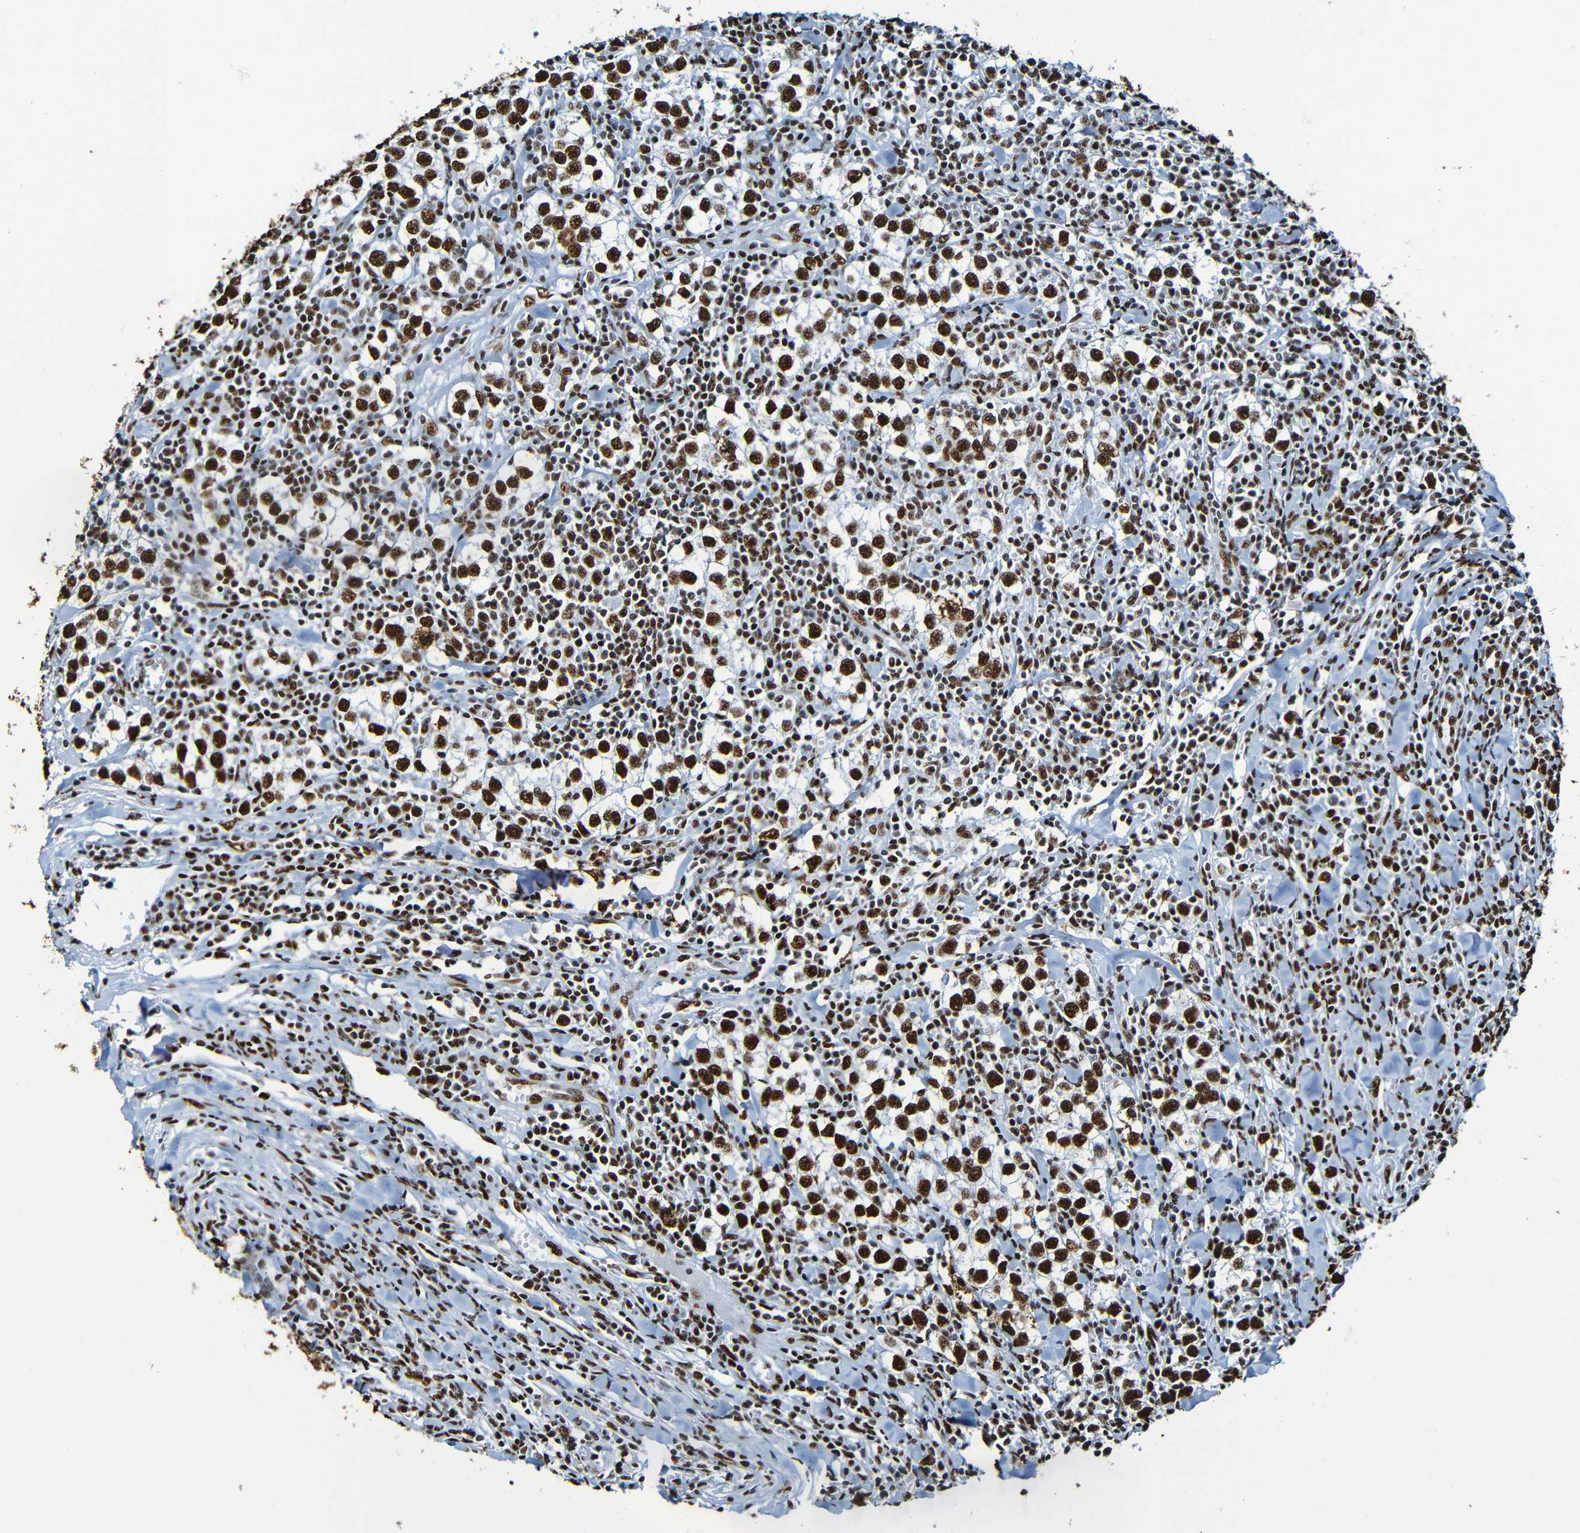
{"staining": {"intensity": "strong", "quantity": ">75%", "location": "nuclear"}, "tissue": "testis cancer", "cell_type": "Tumor cells", "image_type": "cancer", "snomed": [{"axis": "morphology", "description": "Seminoma, NOS"}, {"axis": "morphology", "description": "Carcinoma, Embryonal, NOS"}, {"axis": "topography", "description": "Testis"}], "caption": "Immunohistochemical staining of human embryonal carcinoma (testis) reveals high levels of strong nuclear expression in about >75% of tumor cells.", "gene": "SRSF3", "patient": {"sex": "male", "age": 36}}